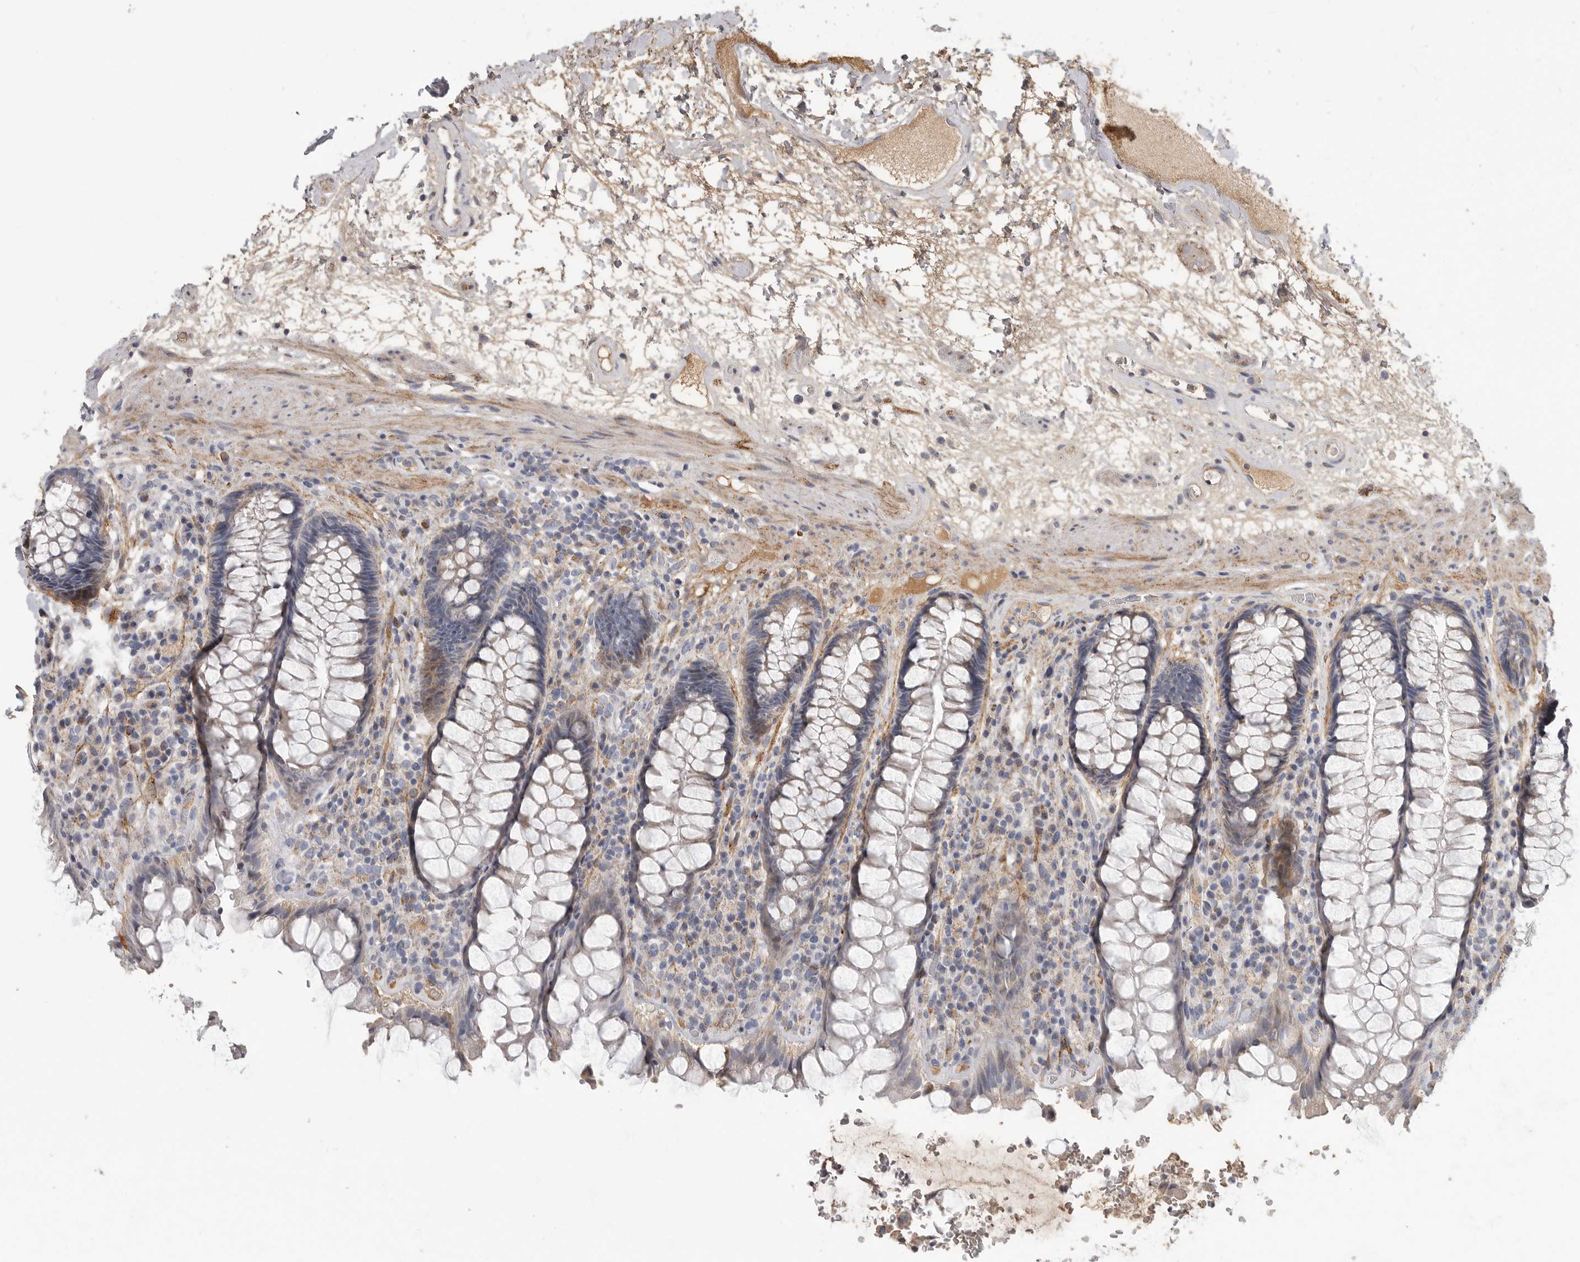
{"staining": {"intensity": "negative", "quantity": "none", "location": "none"}, "tissue": "rectum", "cell_type": "Glandular cells", "image_type": "normal", "snomed": [{"axis": "morphology", "description": "Normal tissue, NOS"}, {"axis": "topography", "description": "Rectum"}], "caption": "IHC of benign human rectum displays no expression in glandular cells. (DAB immunohistochemistry with hematoxylin counter stain).", "gene": "SDC3", "patient": {"sex": "male", "age": 64}}